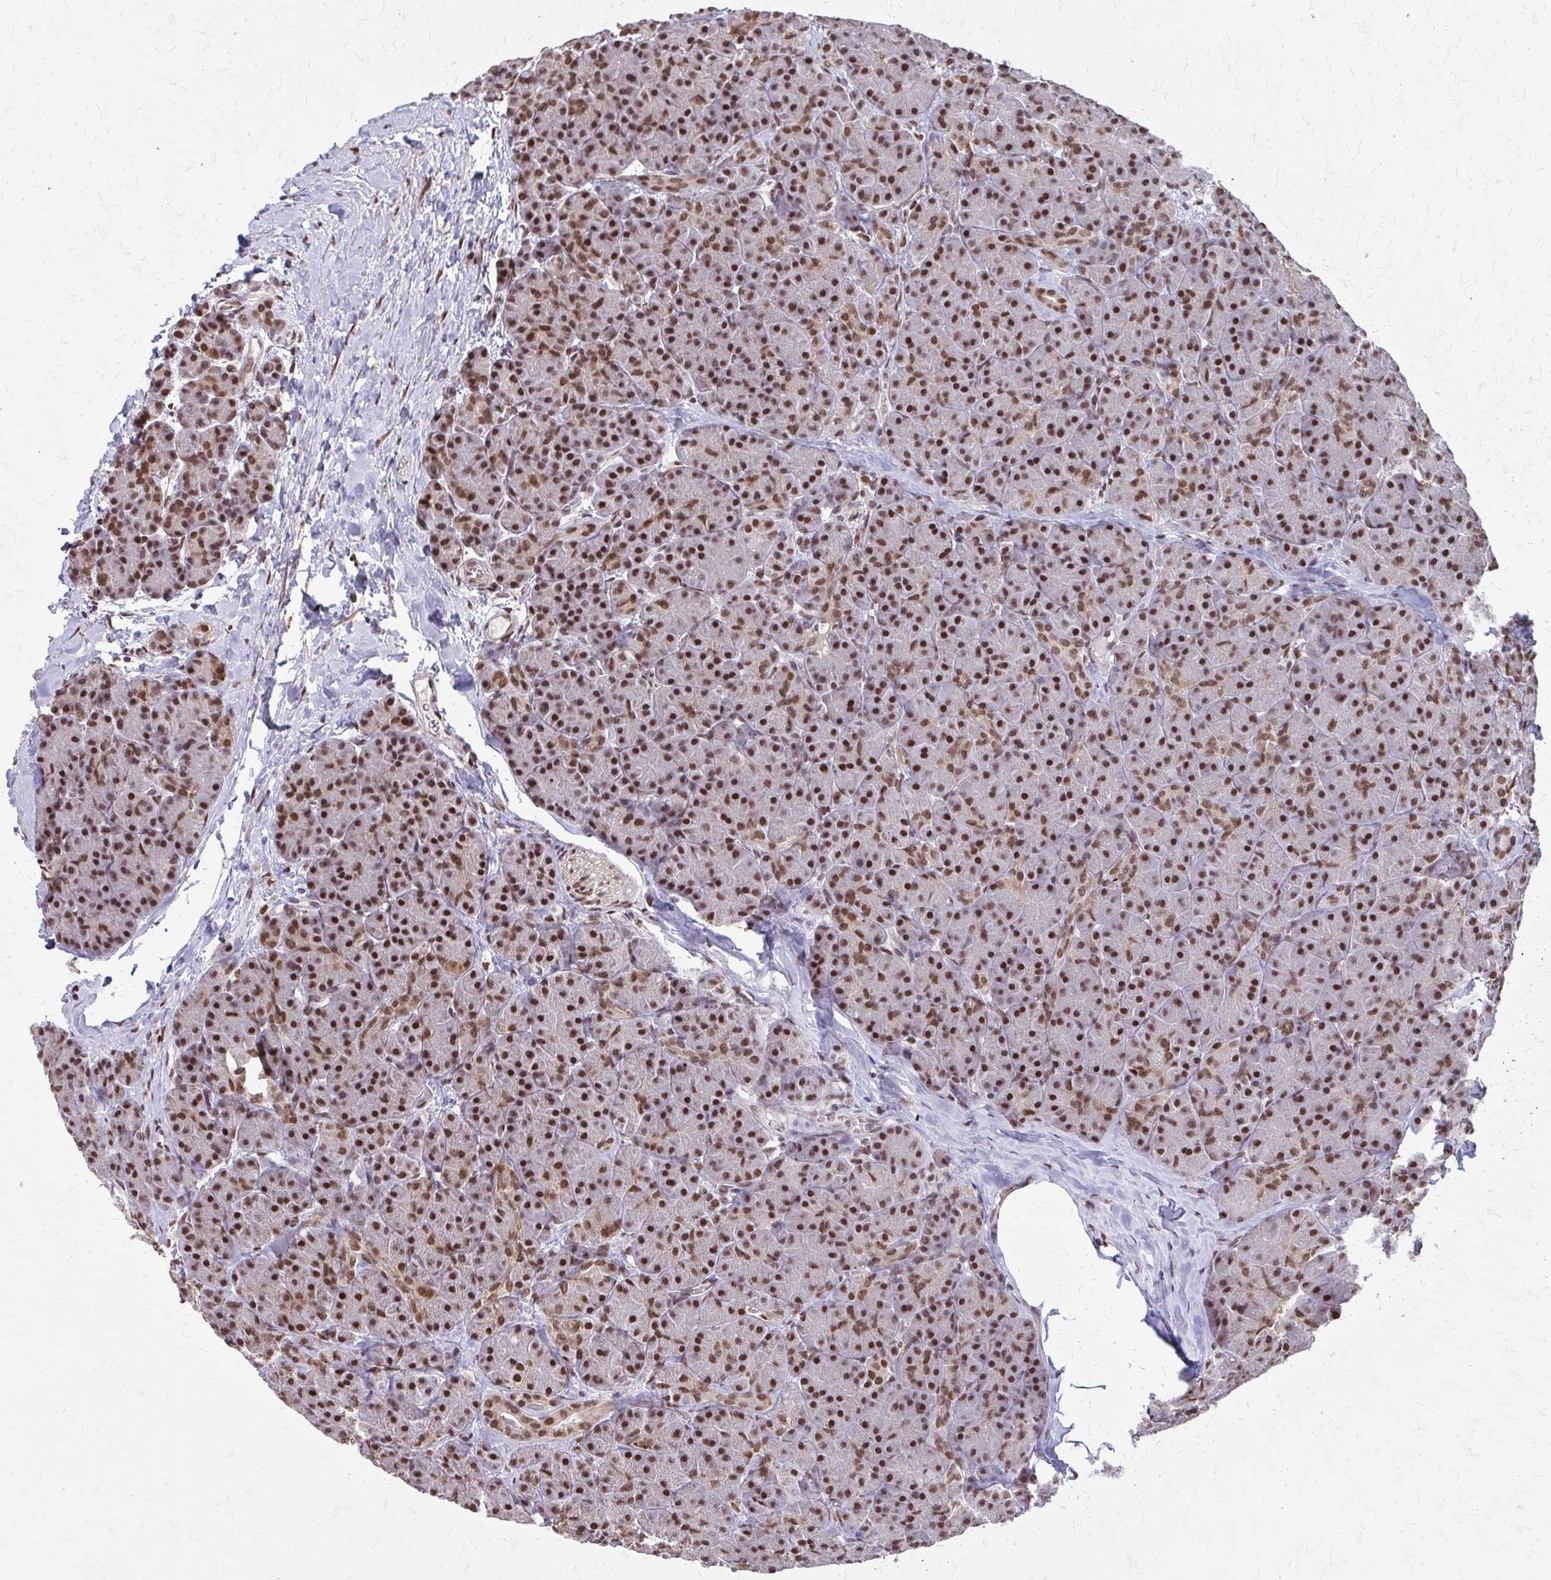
{"staining": {"intensity": "strong", "quantity": ">75%", "location": "nuclear"}, "tissue": "pancreas", "cell_type": "Exocrine glandular cells", "image_type": "normal", "snomed": [{"axis": "morphology", "description": "Normal tissue, NOS"}, {"axis": "topography", "description": "Pancreas"}], "caption": "Strong nuclear positivity for a protein is present in approximately >75% of exocrine glandular cells of normal pancreas using immunohistochemistry.", "gene": "TTF1", "patient": {"sex": "male", "age": 57}}